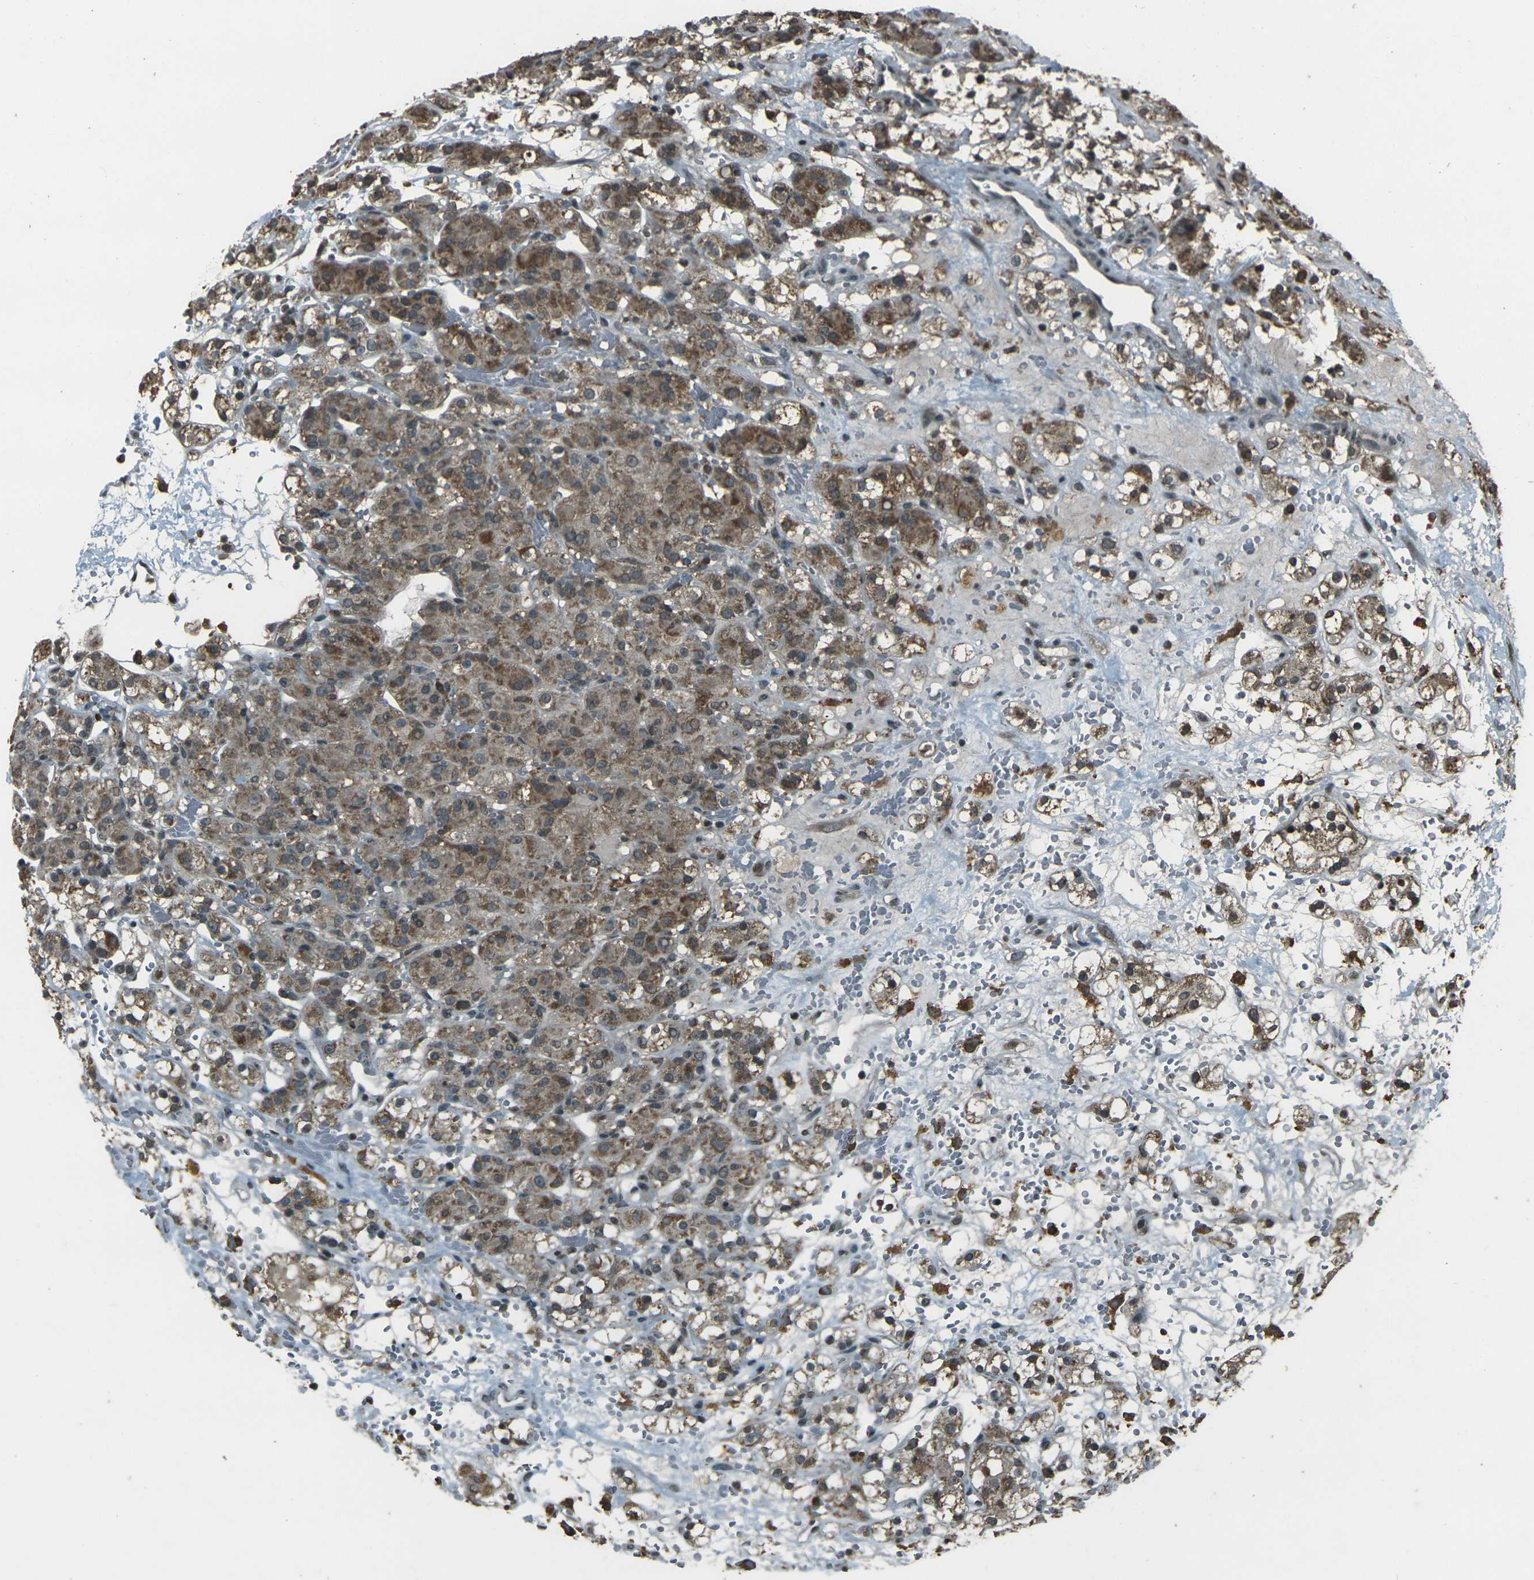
{"staining": {"intensity": "moderate", "quantity": ">75%", "location": "cytoplasmic/membranous"}, "tissue": "renal cancer", "cell_type": "Tumor cells", "image_type": "cancer", "snomed": [{"axis": "morphology", "description": "Adenocarcinoma, NOS"}, {"axis": "topography", "description": "Kidney"}], "caption": "Adenocarcinoma (renal) stained for a protein (brown) displays moderate cytoplasmic/membranous positive staining in about >75% of tumor cells.", "gene": "PRPF8", "patient": {"sex": "male", "age": 61}}